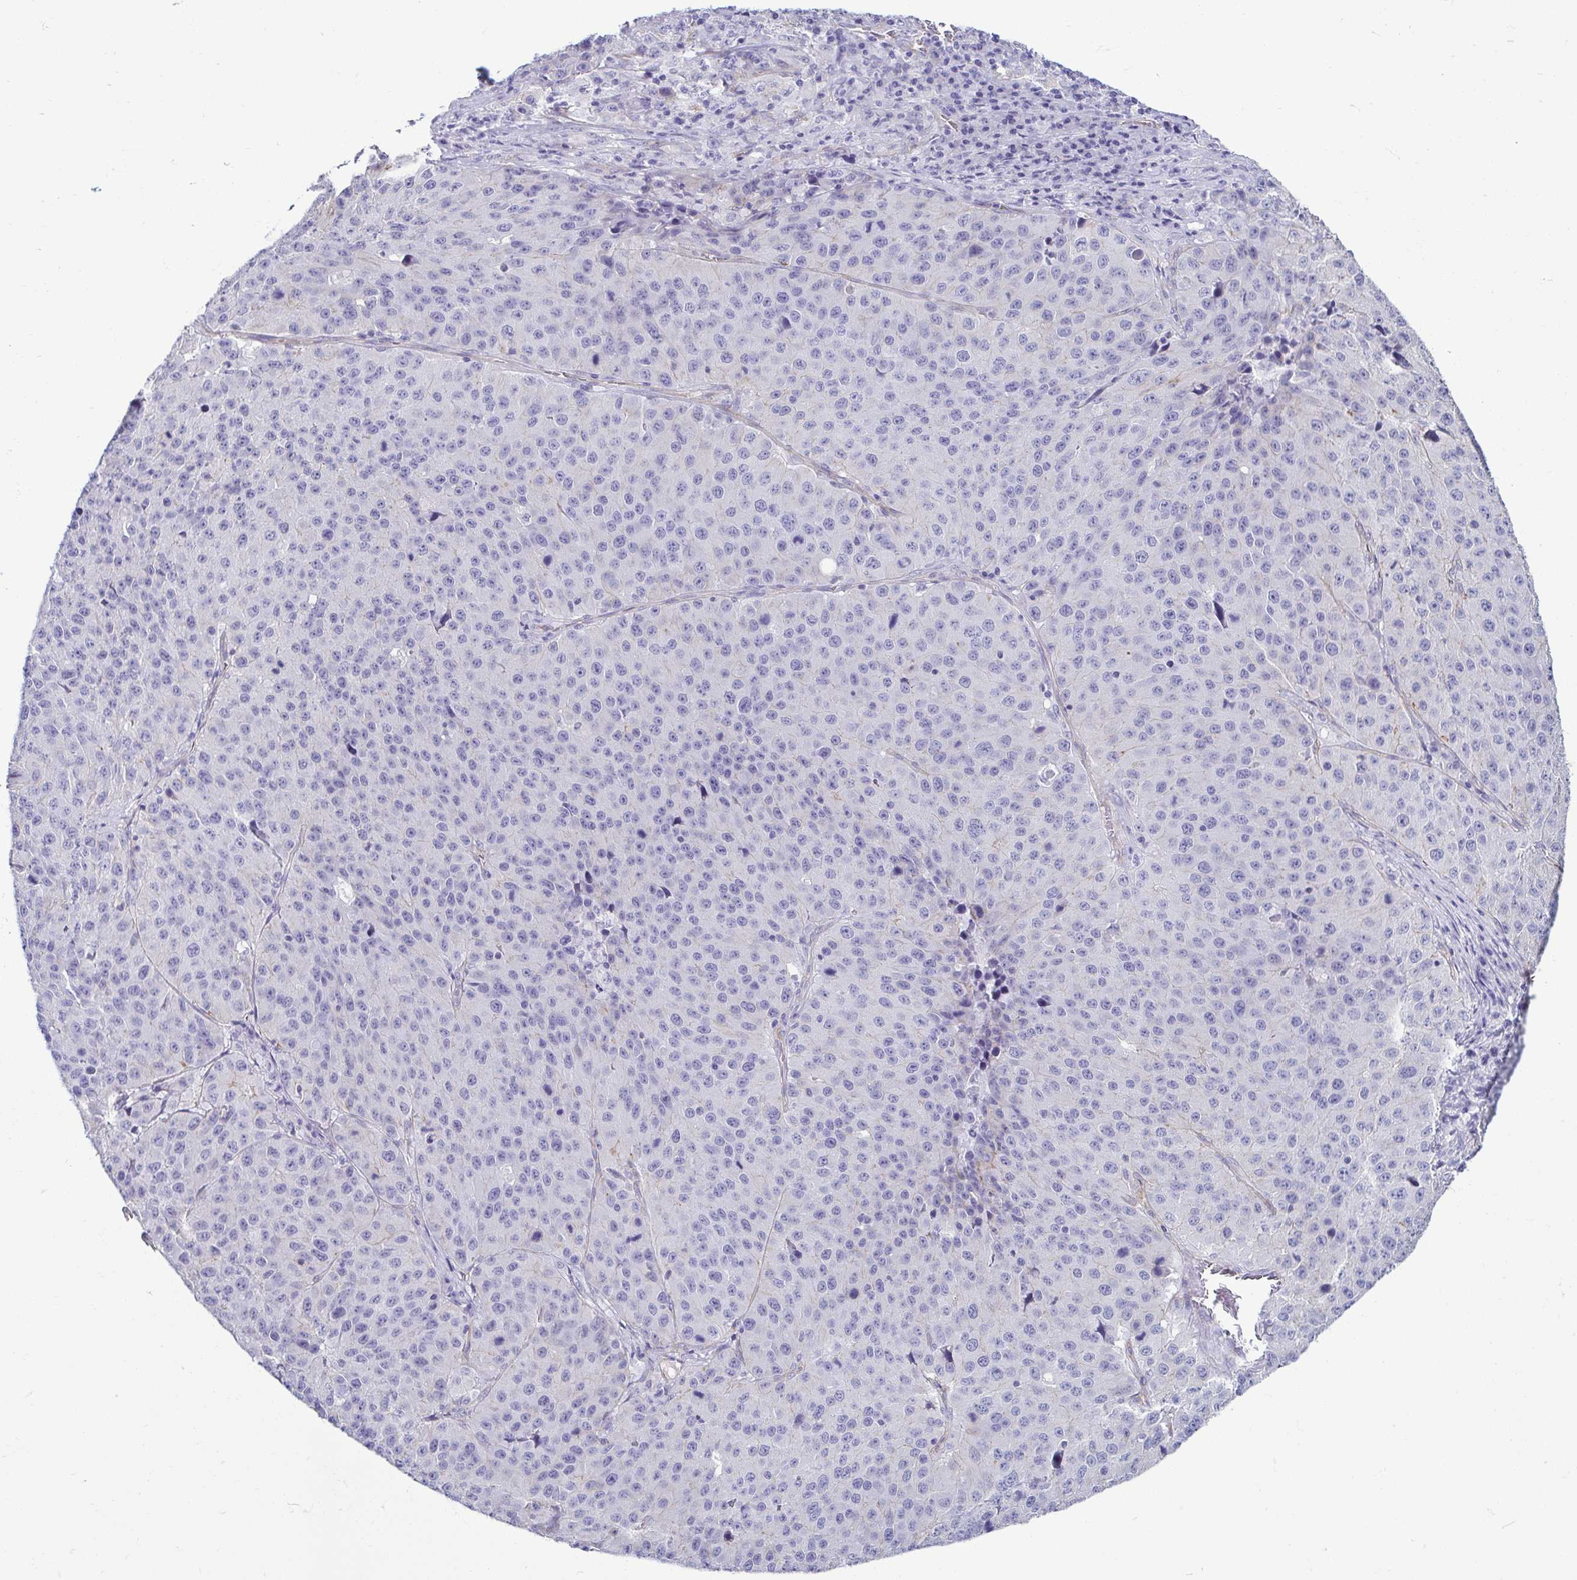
{"staining": {"intensity": "negative", "quantity": "none", "location": "none"}, "tissue": "stomach cancer", "cell_type": "Tumor cells", "image_type": "cancer", "snomed": [{"axis": "morphology", "description": "Adenocarcinoma, NOS"}, {"axis": "topography", "description": "Stomach"}], "caption": "High magnification brightfield microscopy of adenocarcinoma (stomach) stained with DAB (3,3'-diaminobenzidine) (brown) and counterstained with hematoxylin (blue): tumor cells show no significant staining.", "gene": "CASP14", "patient": {"sex": "male", "age": 71}}